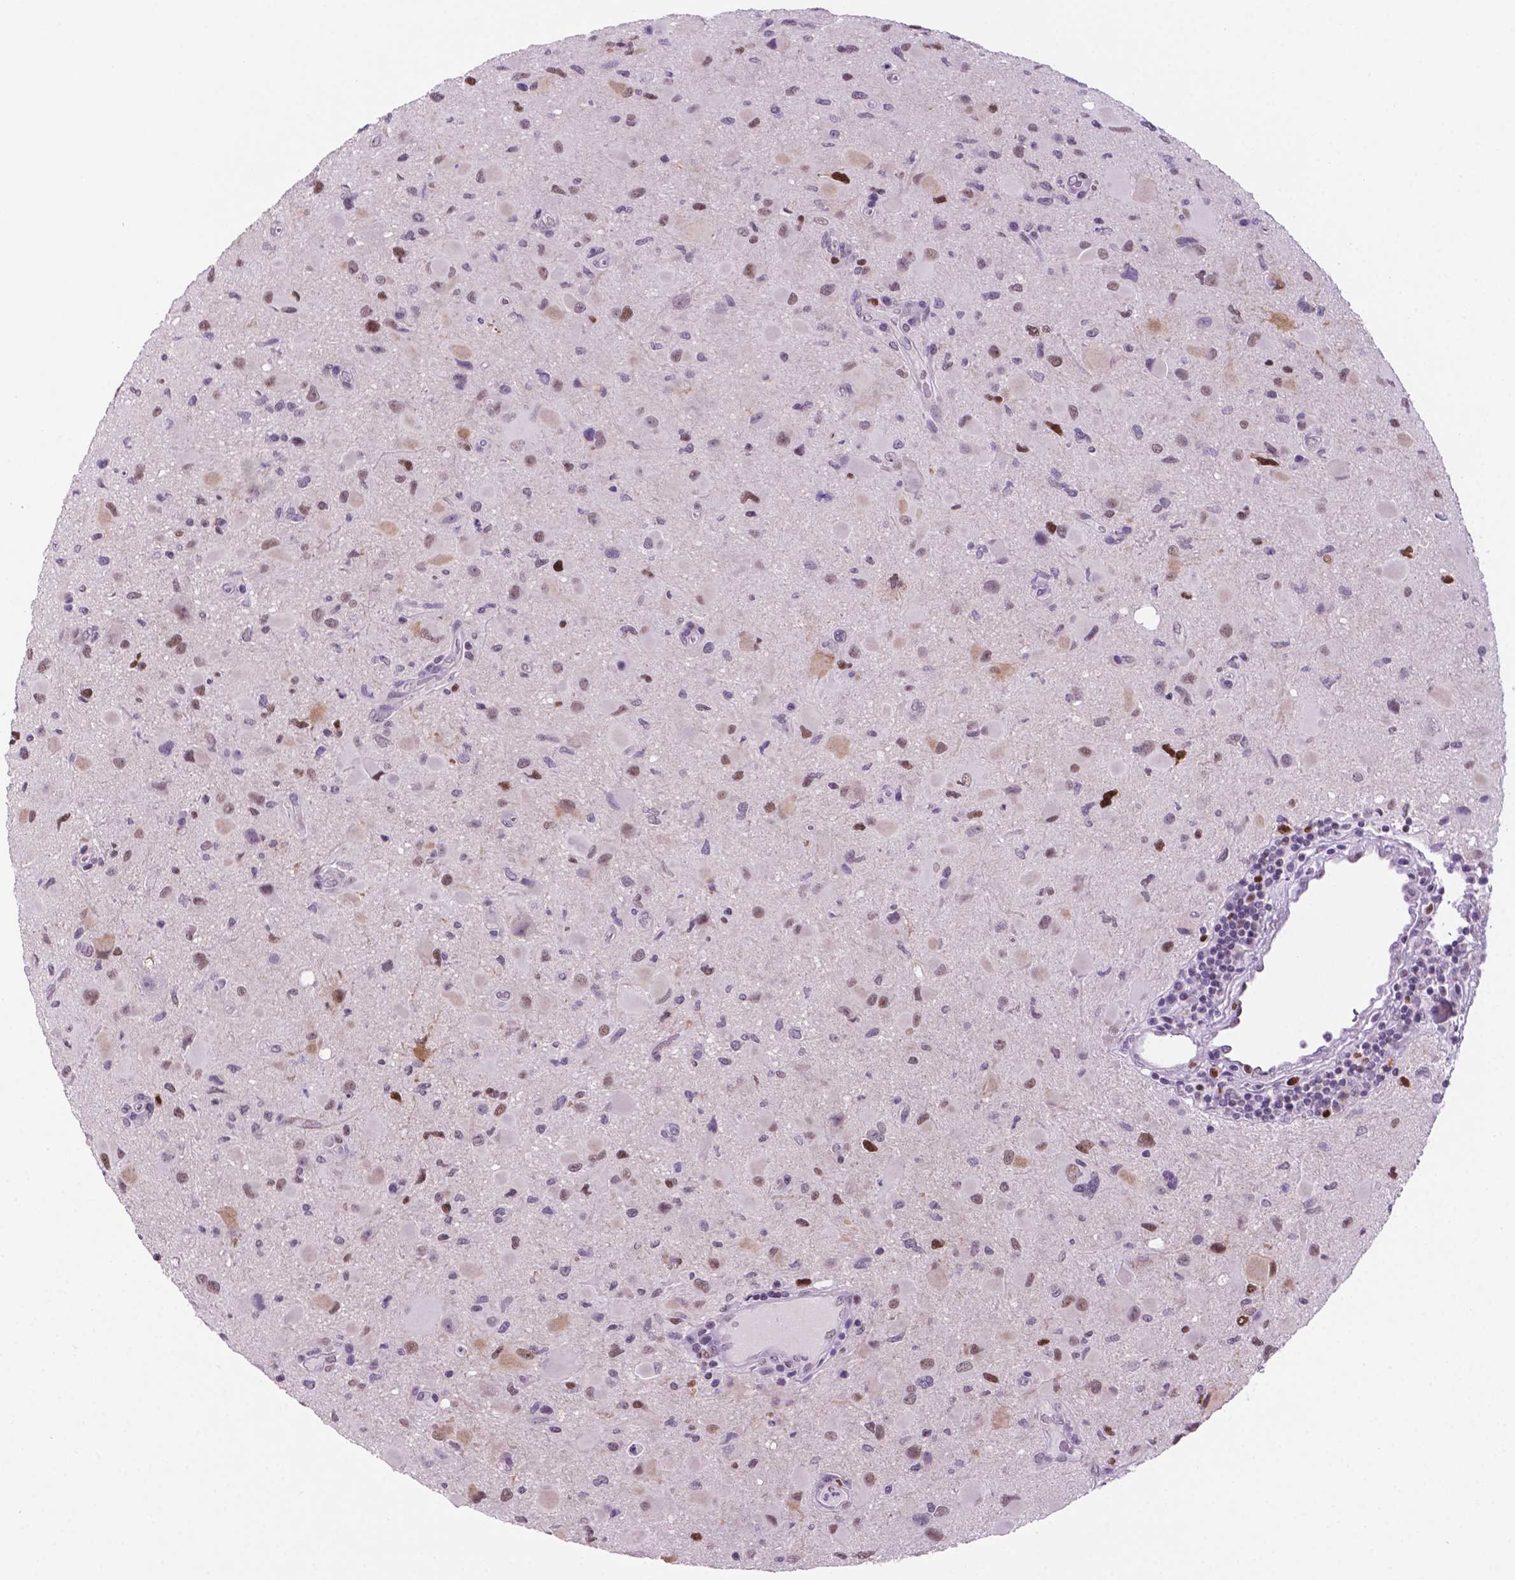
{"staining": {"intensity": "weak", "quantity": "25%-75%", "location": "nuclear"}, "tissue": "glioma", "cell_type": "Tumor cells", "image_type": "cancer", "snomed": [{"axis": "morphology", "description": "Glioma, malignant, Low grade"}, {"axis": "topography", "description": "Brain"}], "caption": "There is low levels of weak nuclear expression in tumor cells of glioma, as demonstrated by immunohistochemical staining (brown color).", "gene": "NCAPH2", "patient": {"sex": "female", "age": 32}}